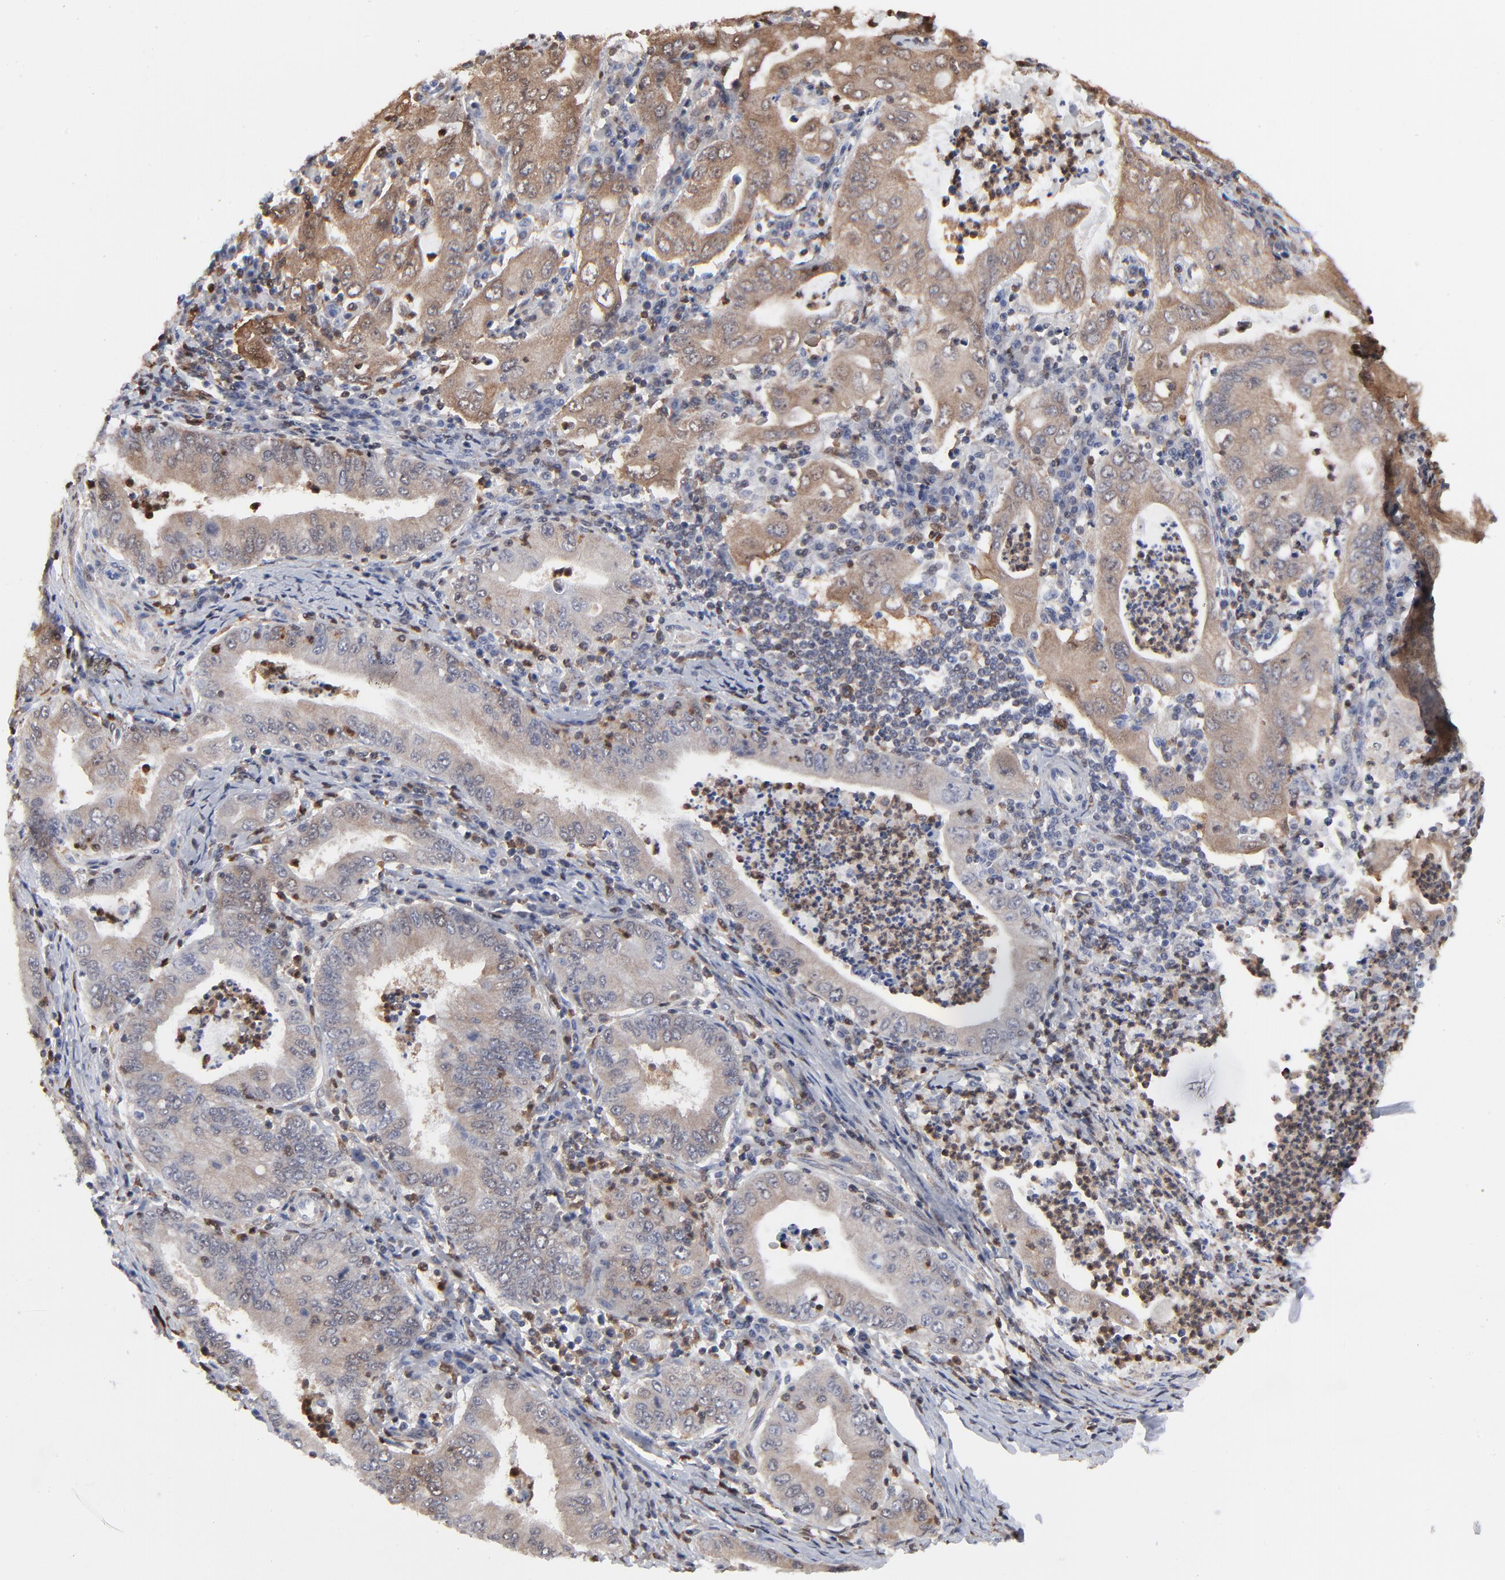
{"staining": {"intensity": "moderate", "quantity": ">75%", "location": "cytoplasmic/membranous"}, "tissue": "stomach cancer", "cell_type": "Tumor cells", "image_type": "cancer", "snomed": [{"axis": "morphology", "description": "Normal tissue, NOS"}, {"axis": "morphology", "description": "Adenocarcinoma, NOS"}, {"axis": "topography", "description": "Esophagus"}, {"axis": "topography", "description": "Stomach, upper"}, {"axis": "topography", "description": "Peripheral nerve tissue"}], "caption": "Immunohistochemistry photomicrograph of neoplastic tissue: human stomach cancer (adenocarcinoma) stained using IHC demonstrates medium levels of moderate protein expression localized specifically in the cytoplasmic/membranous of tumor cells, appearing as a cytoplasmic/membranous brown color.", "gene": "MAP2K1", "patient": {"sex": "male", "age": 62}}